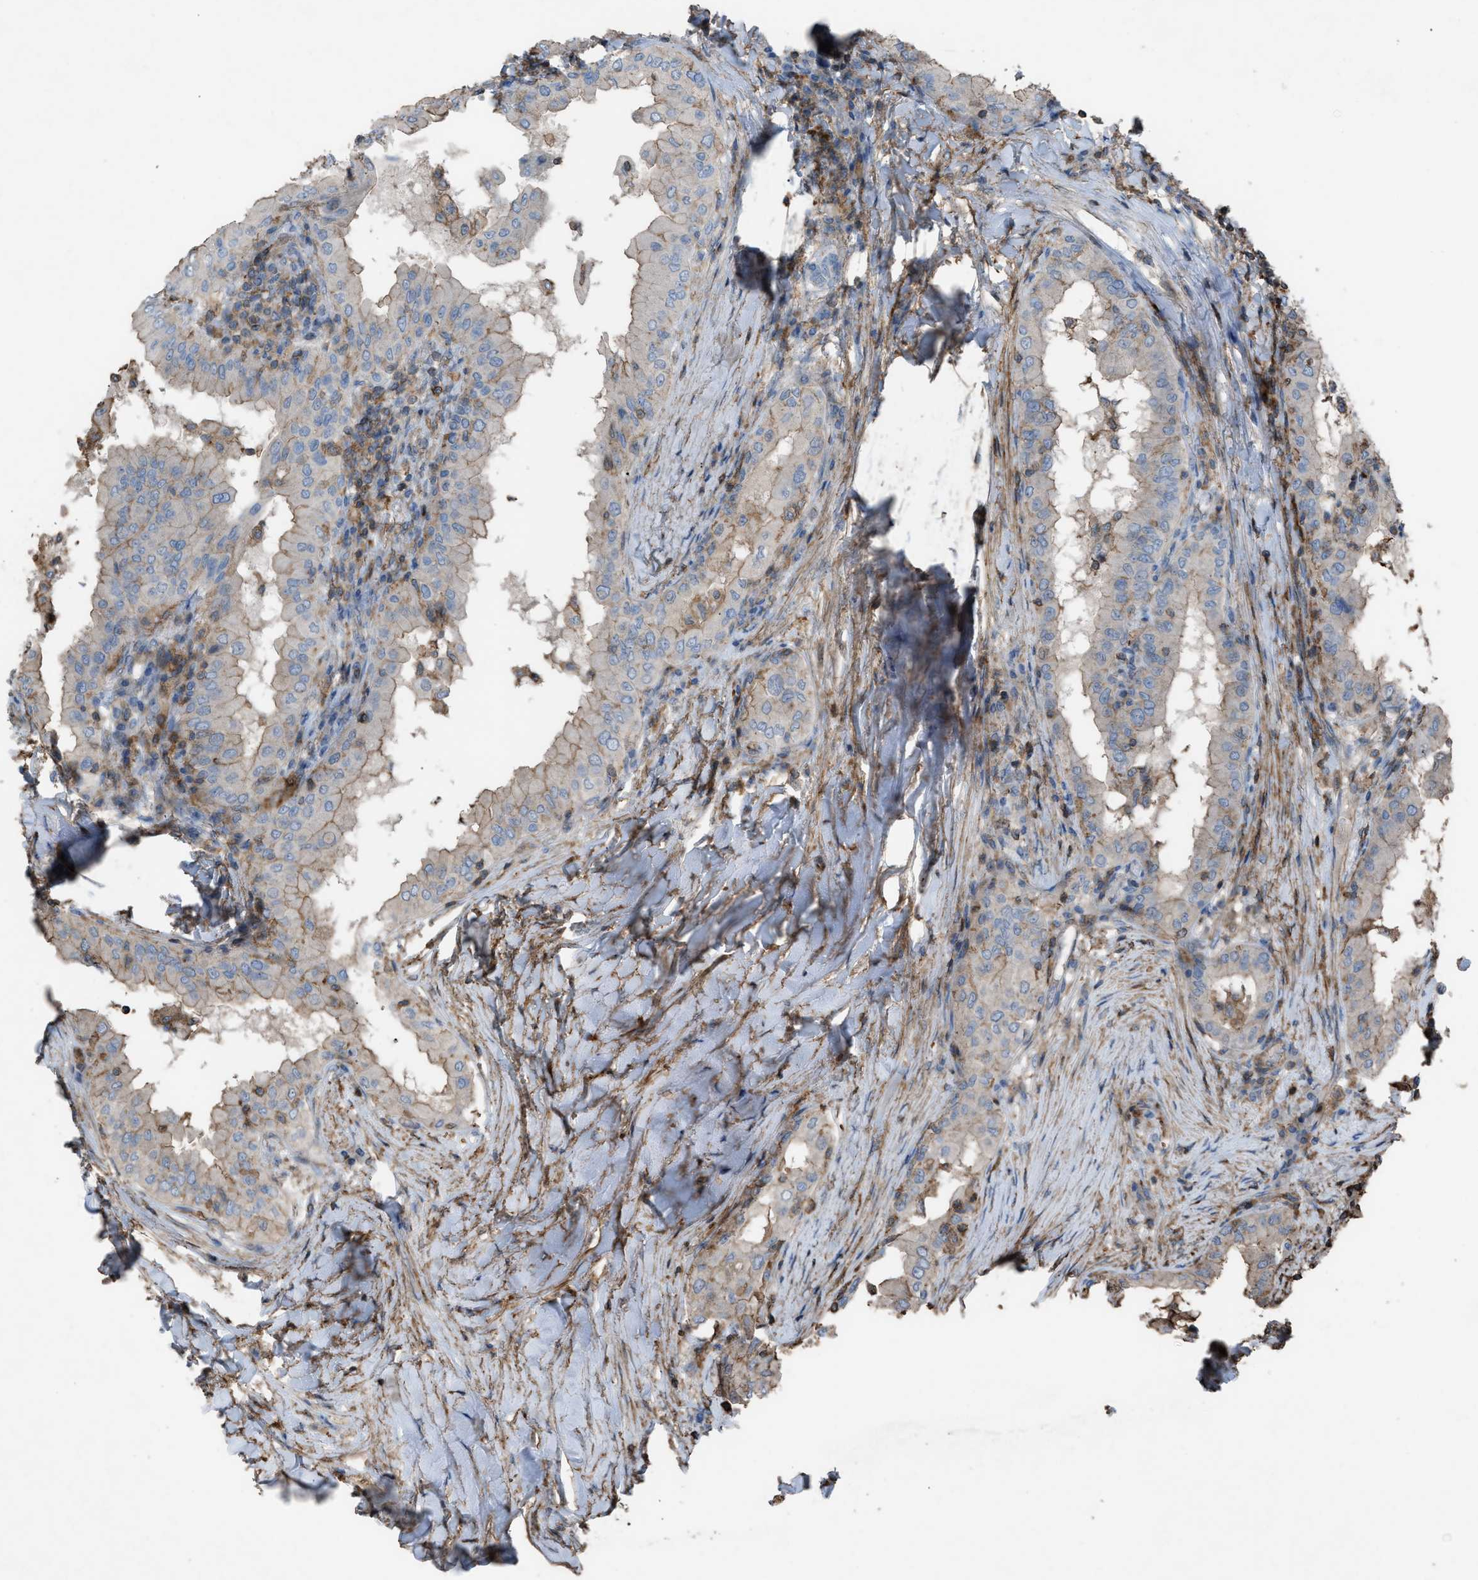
{"staining": {"intensity": "moderate", "quantity": "25%-75%", "location": "cytoplasmic/membranous"}, "tissue": "thyroid cancer", "cell_type": "Tumor cells", "image_type": "cancer", "snomed": [{"axis": "morphology", "description": "Papillary adenocarcinoma, NOS"}, {"axis": "topography", "description": "Thyroid gland"}], "caption": "Protein expression analysis of papillary adenocarcinoma (thyroid) demonstrates moderate cytoplasmic/membranous positivity in approximately 25%-75% of tumor cells.", "gene": "NCK2", "patient": {"sex": "male", "age": 33}}